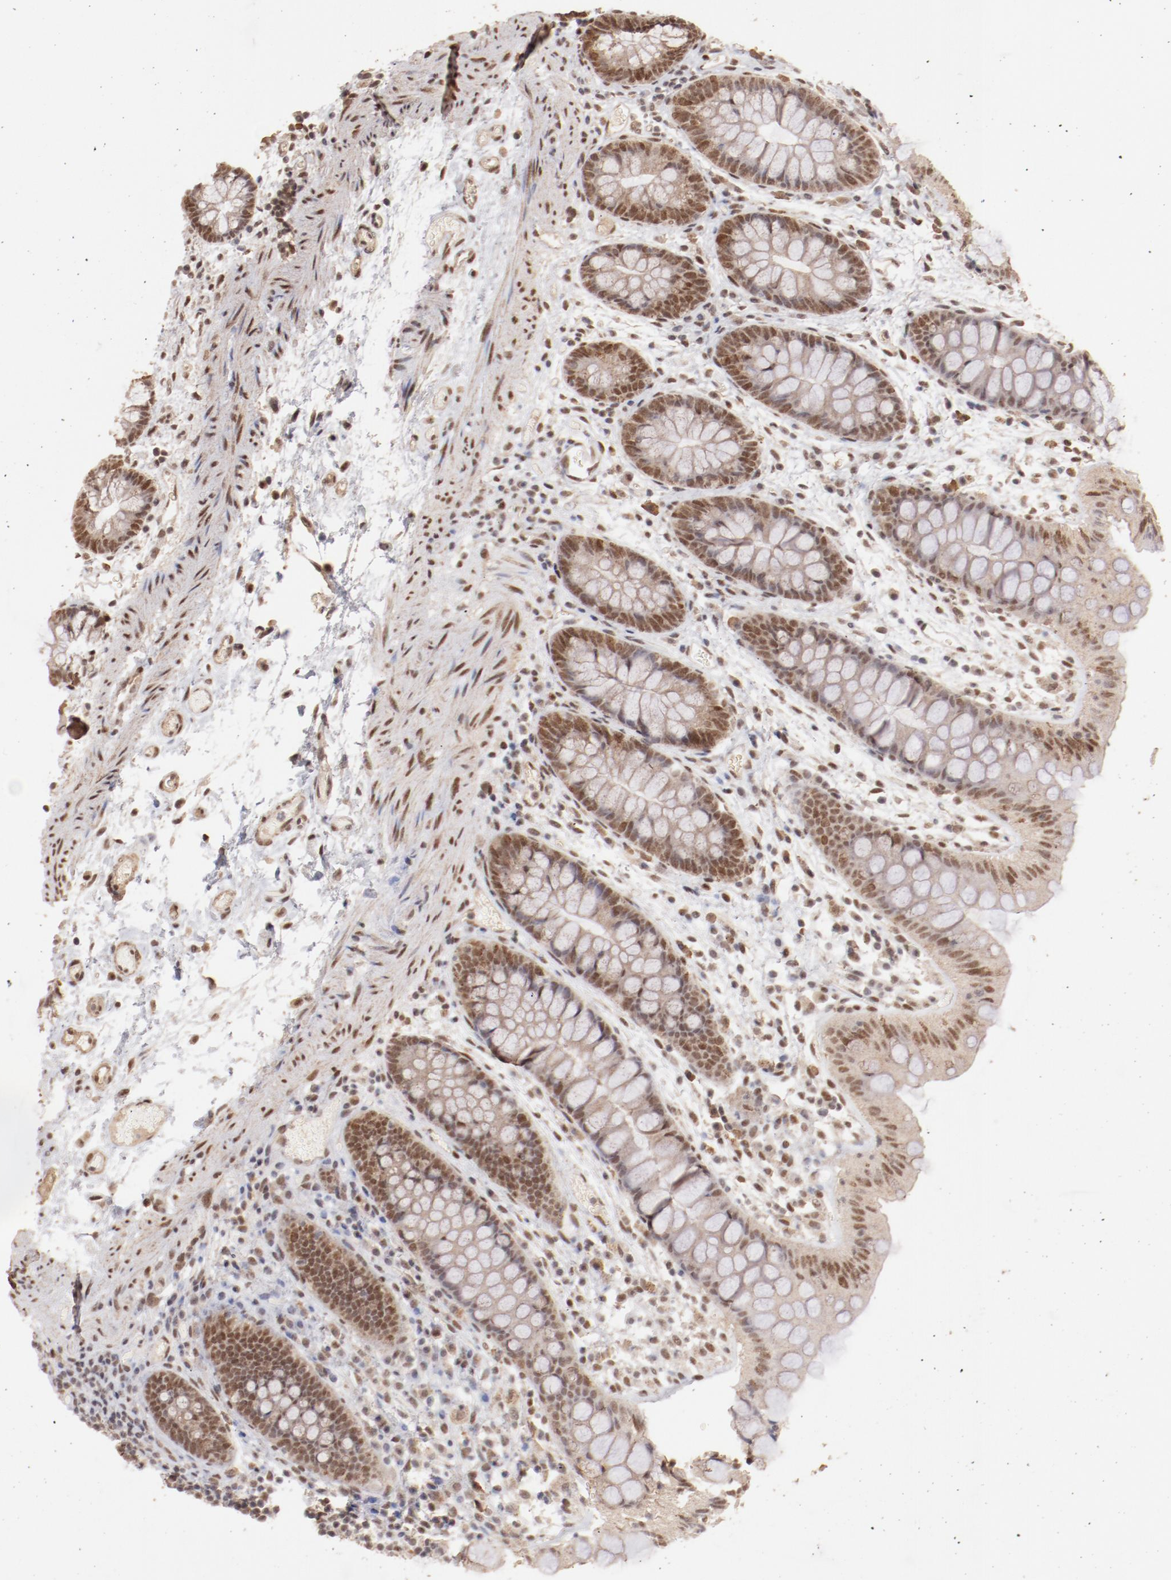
{"staining": {"intensity": "moderate", "quantity": ">75%", "location": "cytoplasmic/membranous,nuclear"}, "tissue": "colon", "cell_type": "Endothelial cells", "image_type": "normal", "snomed": [{"axis": "morphology", "description": "Normal tissue, NOS"}, {"axis": "topography", "description": "Smooth muscle"}, {"axis": "topography", "description": "Colon"}], "caption": "Immunohistochemistry (DAB (3,3'-diaminobenzidine)) staining of benign colon demonstrates moderate cytoplasmic/membranous,nuclear protein expression in approximately >75% of endothelial cells. (brown staining indicates protein expression, while blue staining denotes nuclei).", "gene": "CLOCK", "patient": {"sex": "male", "age": 67}}